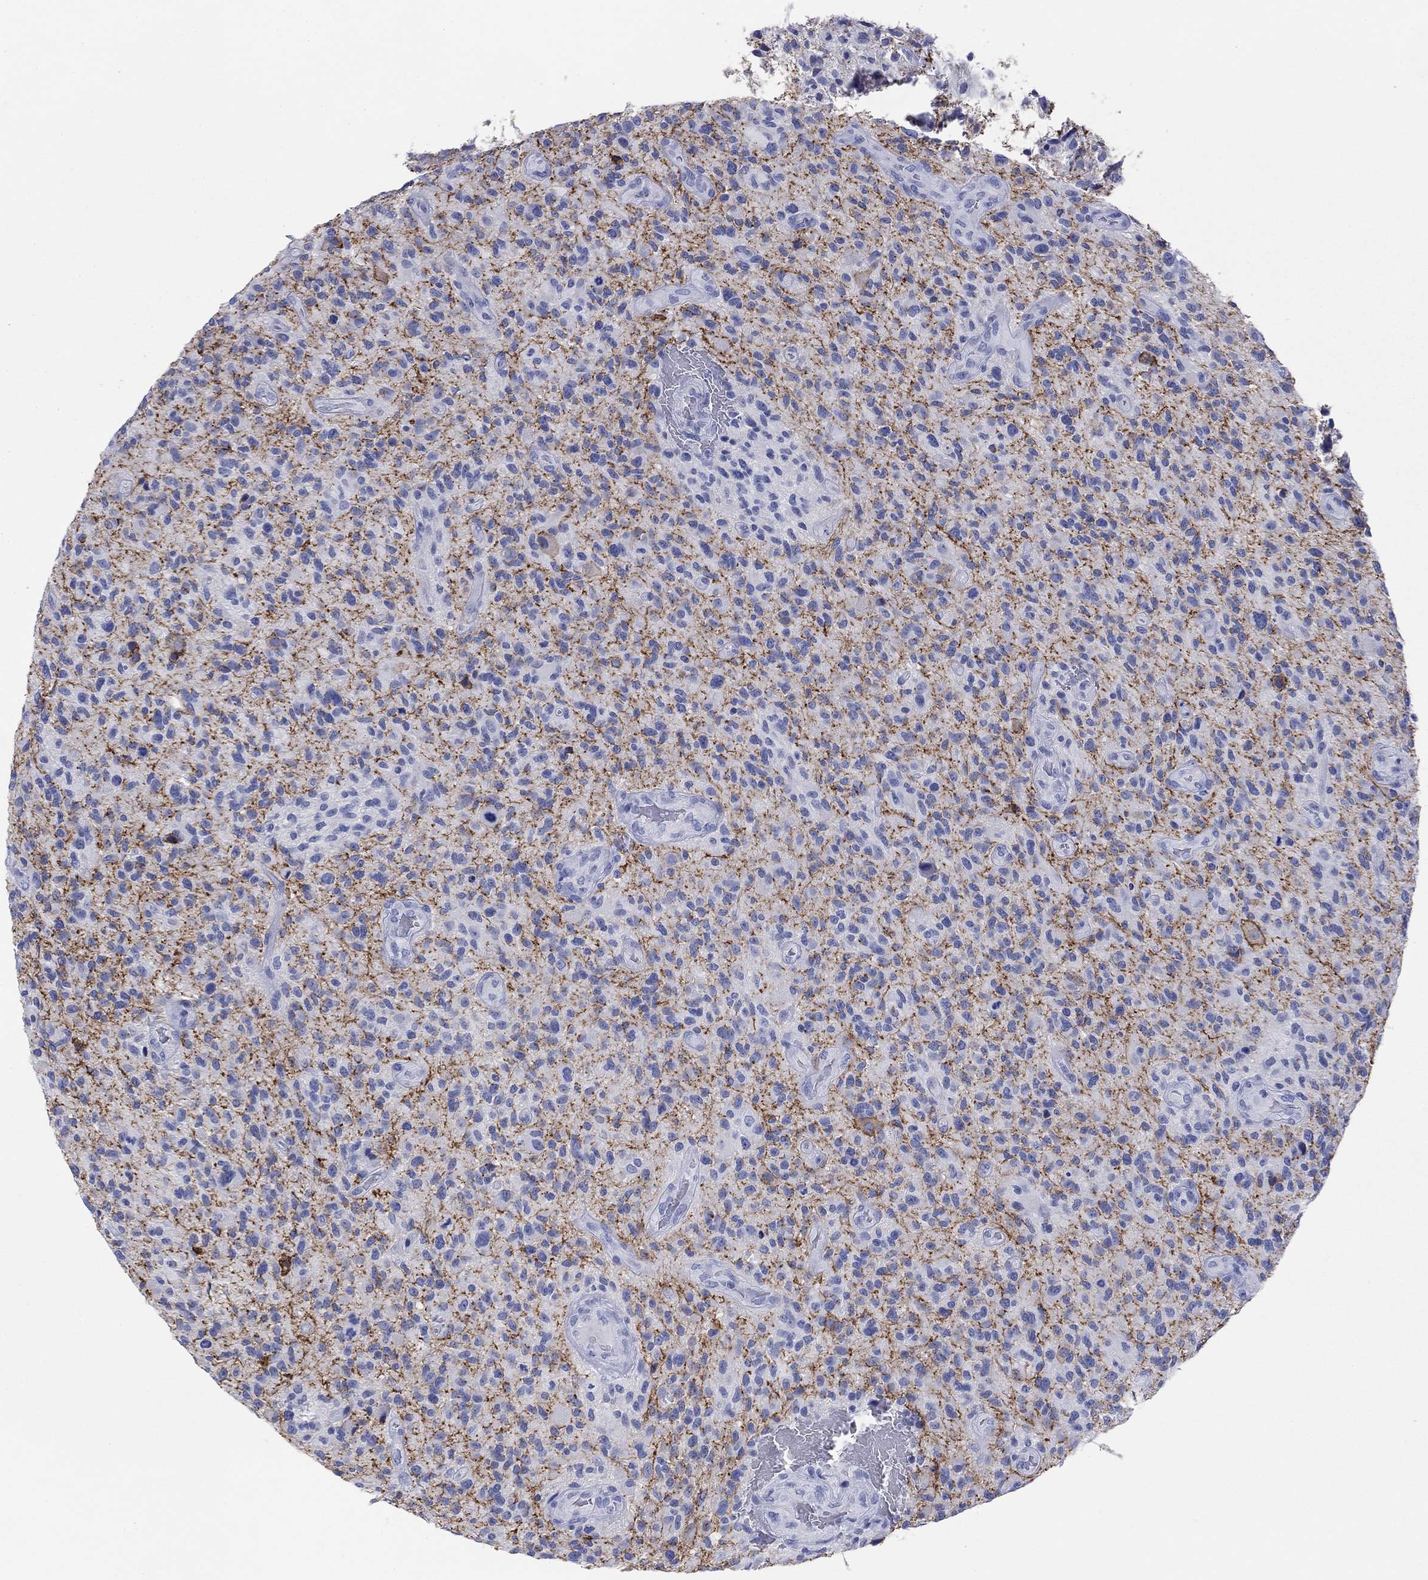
{"staining": {"intensity": "negative", "quantity": "none", "location": "none"}, "tissue": "glioma", "cell_type": "Tumor cells", "image_type": "cancer", "snomed": [{"axis": "morphology", "description": "Glioma, malignant, High grade"}, {"axis": "topography", "description": "Brain"}], "caption": "The IHC histopathology image has no significant expression in tumor cells of malignant glioma (high-grade) tissue.", "gene": "ATP1B1", "patient": {"sex": "male", "age": 47}}